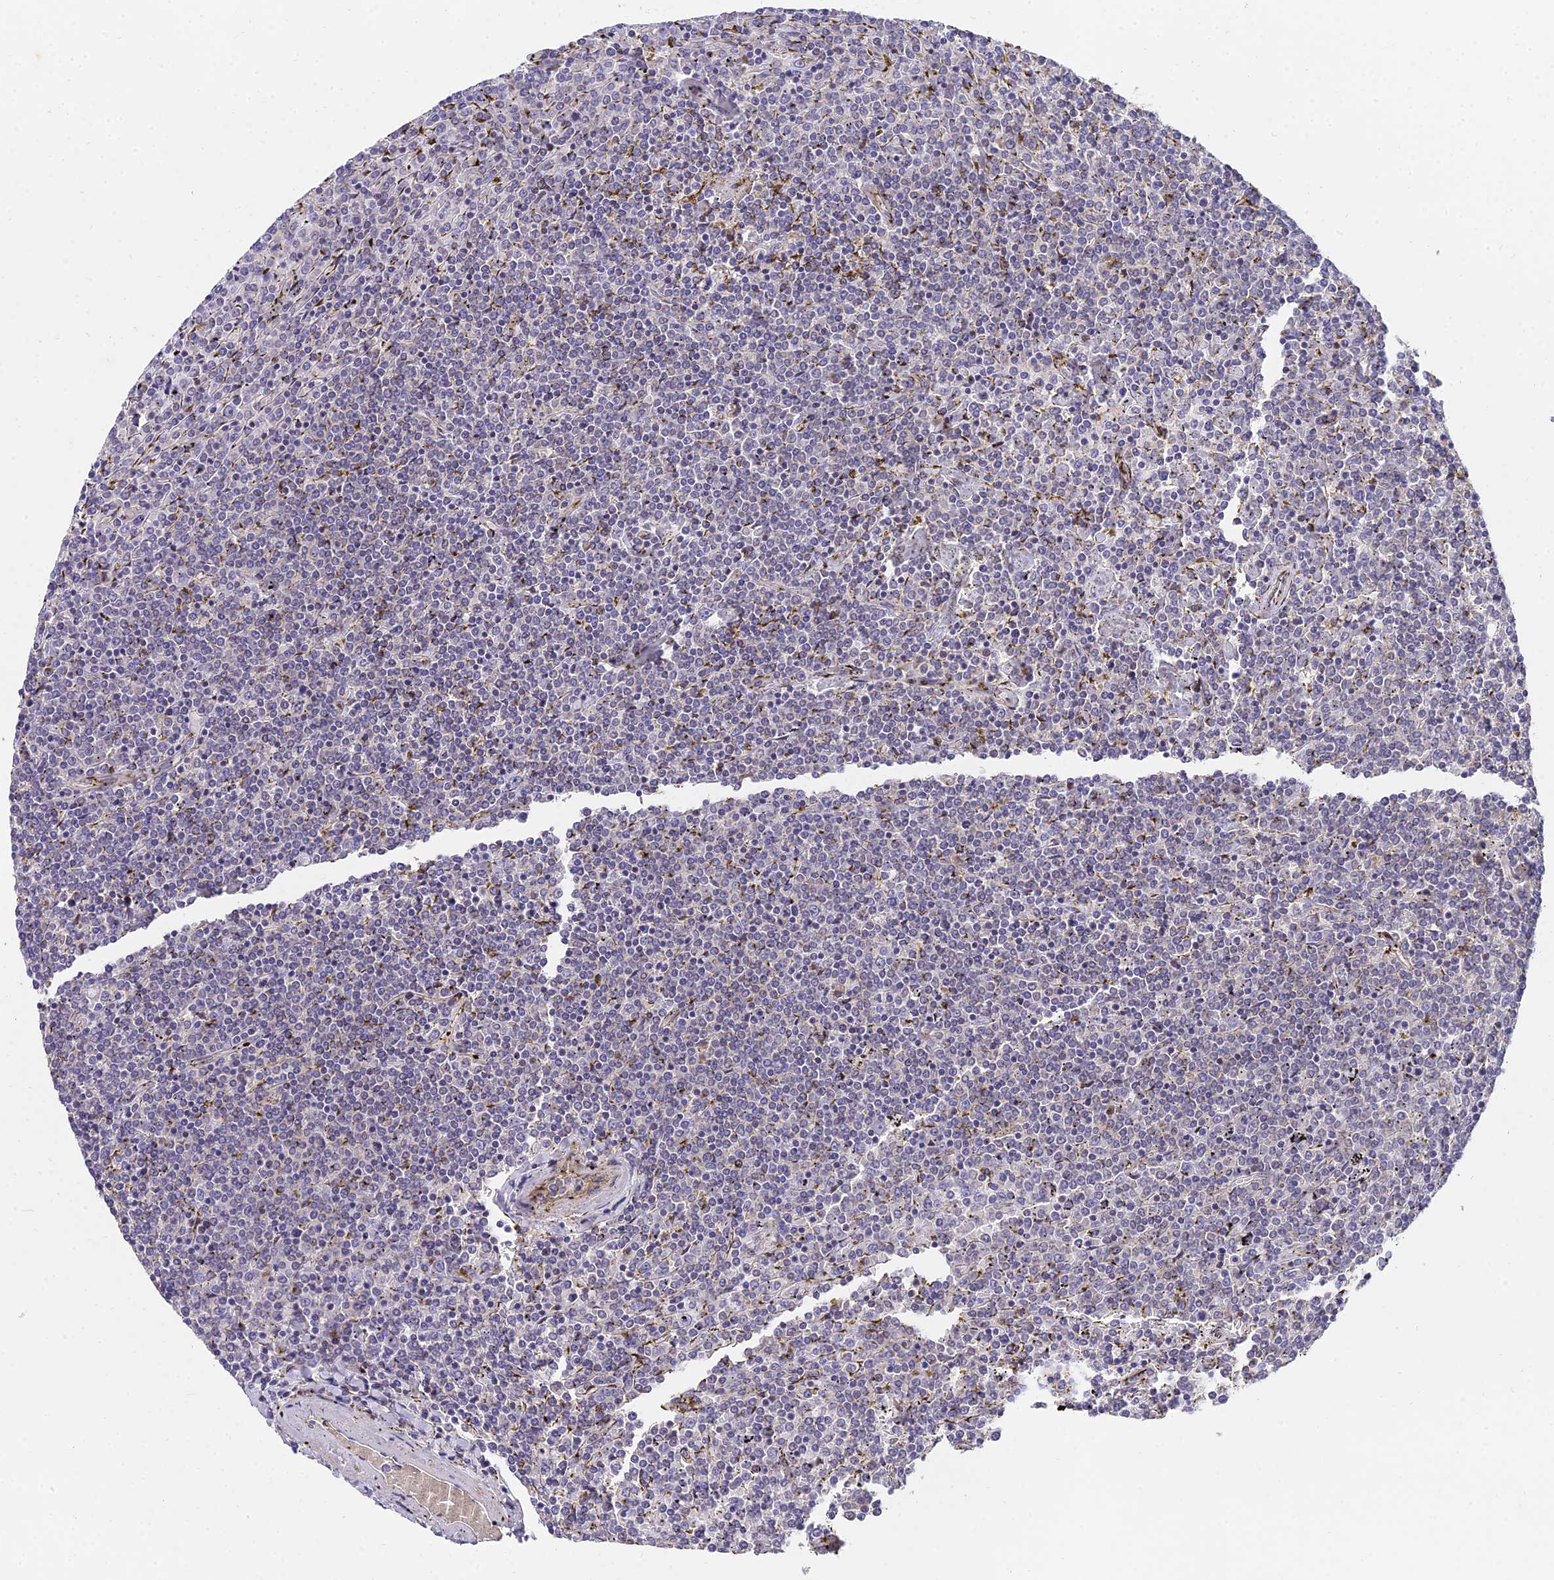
{"staining": {"intensity": "negative", "quantity": "none", "location": "none"}, "tissue": "lymphoma", "cell_type": "Tumor cells", "image_type": "cancer", "snomed": [{"axis": "morphology", "description": "Malignant lymphoma, non-Hodgkin's type, Low grade"}, {"axis": "topography", "description": "Spleen"}], "caption": "Immunohistochemistry histopathology image of neoplastic tissue: human malignant lymphoma, non-Hodgkin's type (low-grade) stained with DAB exhibits no significant protein positivity in tumor cells.", "gene": "ARL8B", "patient": {"sex": "female", "age": 19}}